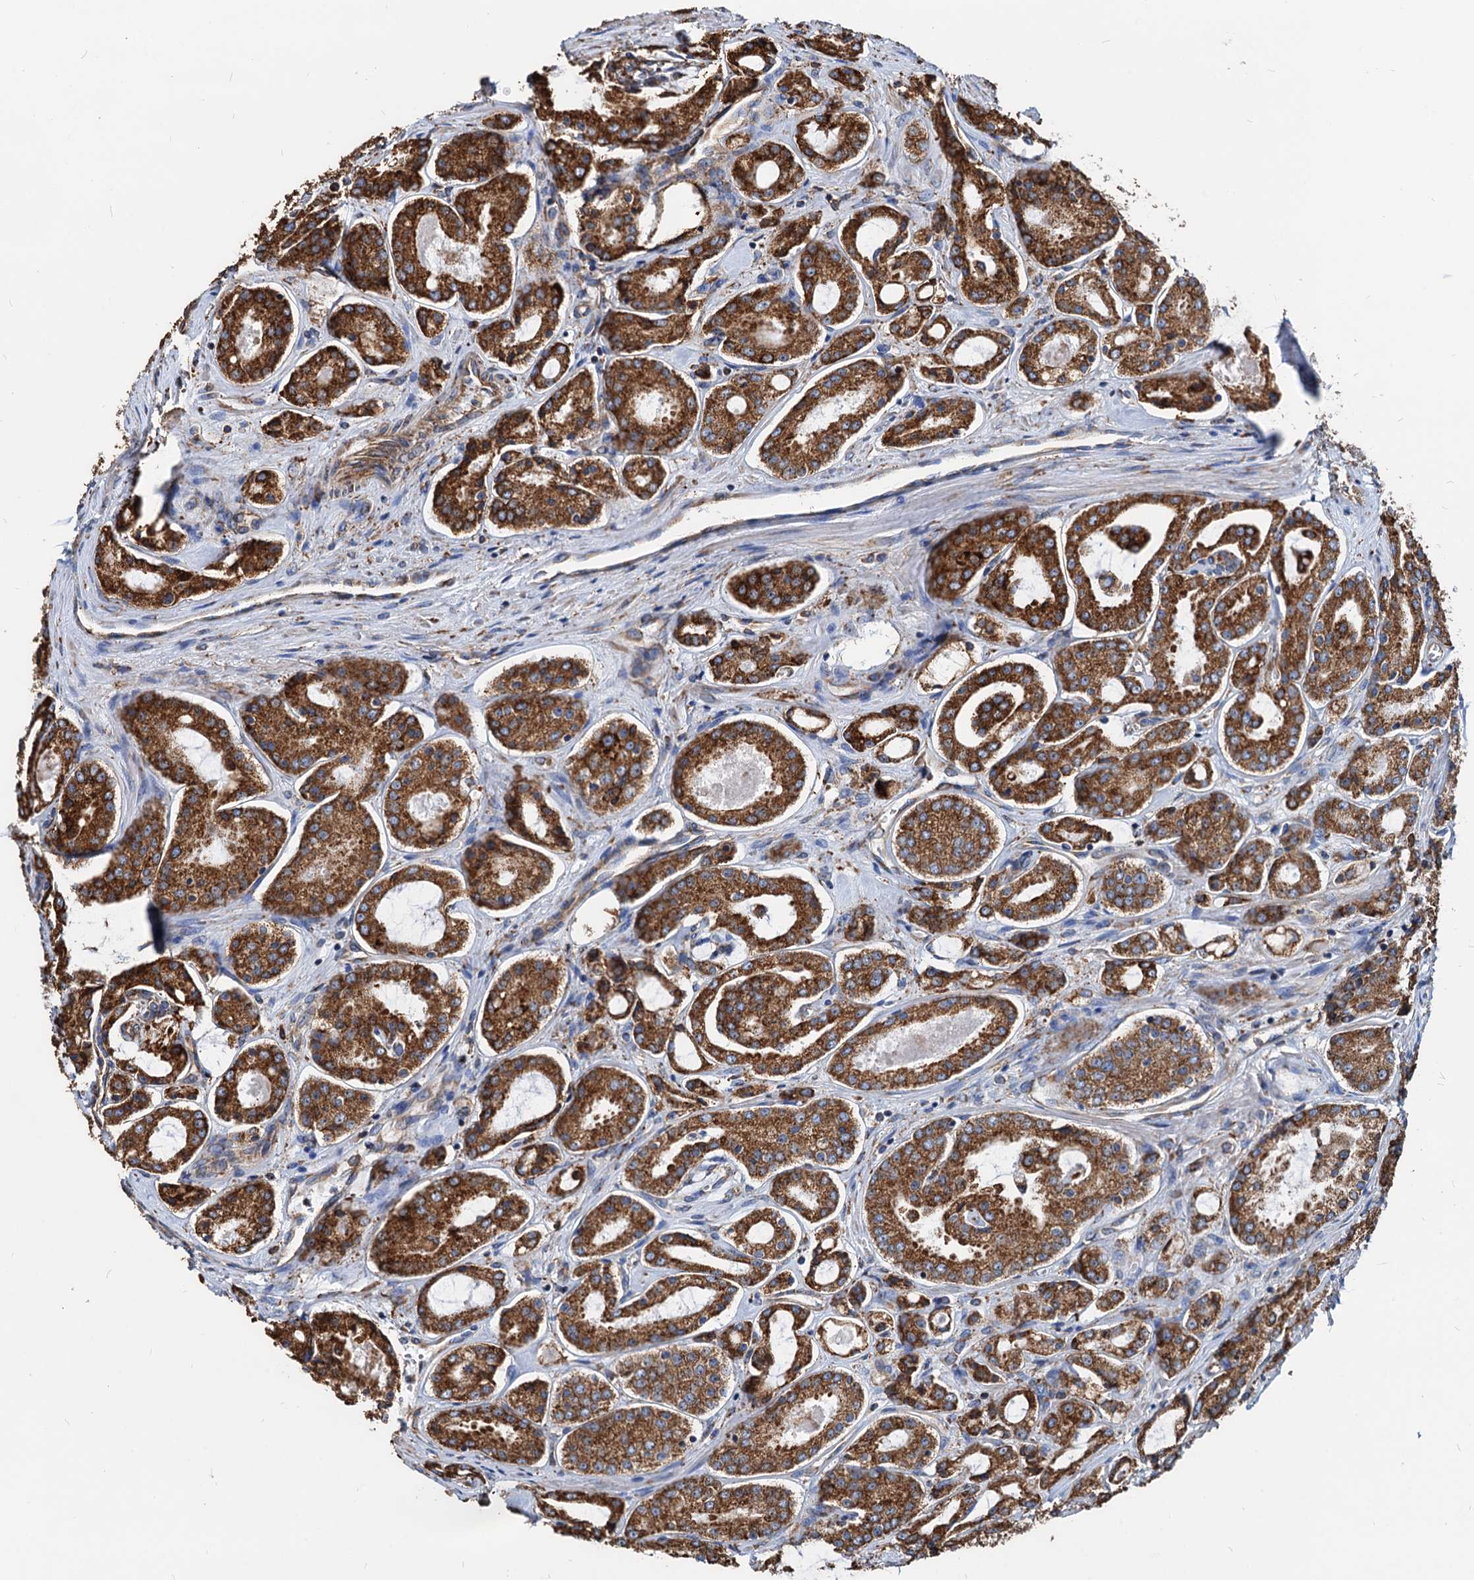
{"staining": {"intensity": "strong", "quantity": ">75%", "location": "cytoplasmic/membranous"}, "tissue": "prostate cancer", "cell_type": "Tumor cells", "image_type": "cancer", "snomed": [{"axis": "morphology", "description": "Adenocarcinoma, Low grade"}, {"axis": "topography", "description": "Prostate"}], "caption": "There is high levels of strong cytoplasmic/membranous expression in tumor cells of prostate cancer, as demonstrated by immunohistochemical staining (brown color).", "gene": "HSPA5", "patient": {"sex": "male", "age": 68}}